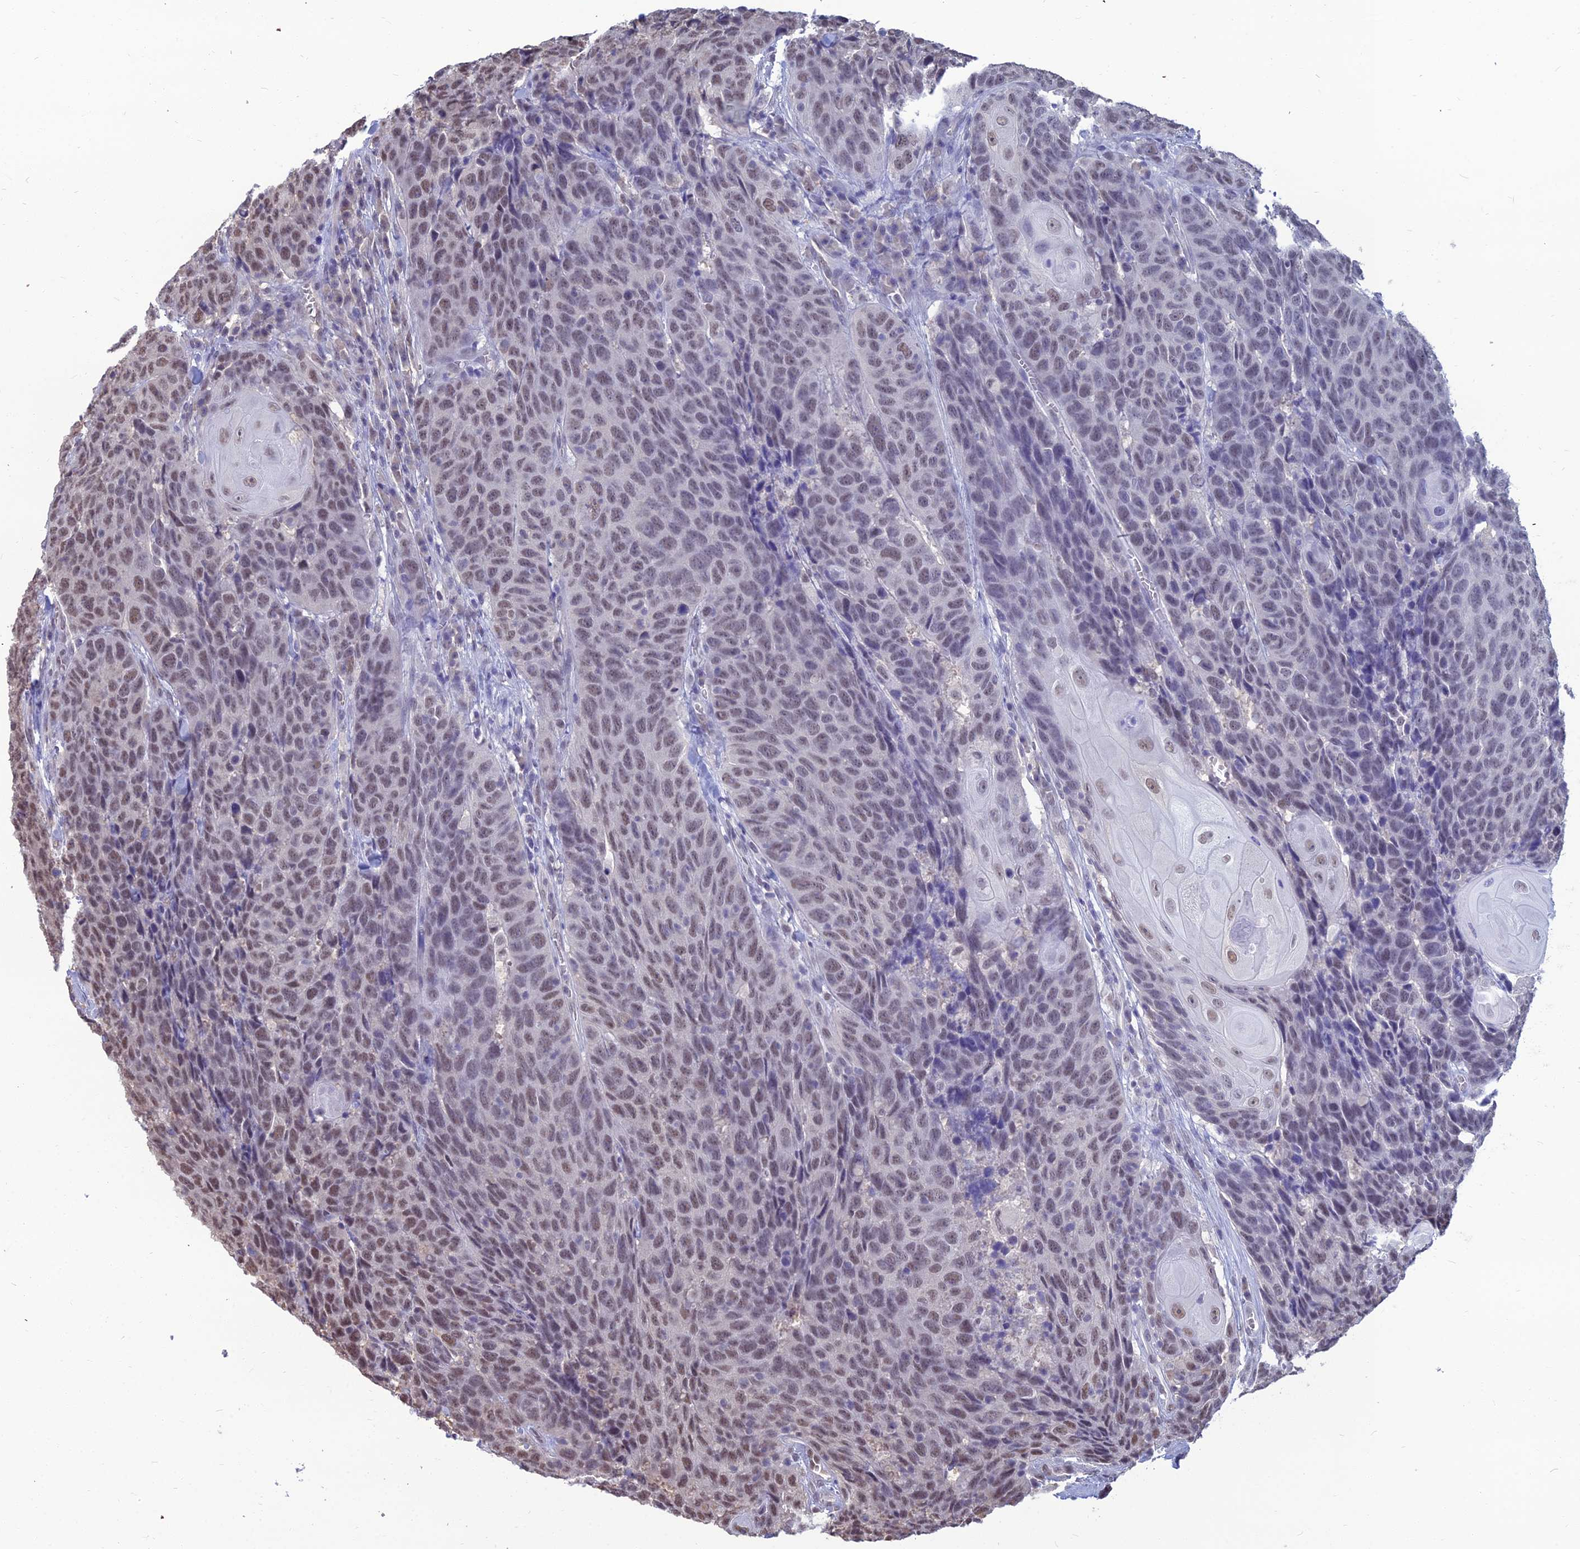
{"staining": {"intensity": "weak", "quantity": "25%-75%", "location": "nuclear"}, "tissue": "head and neck cancer", "cell_type": "Tumor cells", "image_type": "cancer", "snomed": [{"axis": "morphology", "description": "Squamous cell carcinoma, NOS"}, {"axis": "topography", "description": "Head-Neck"}], "caption": "A photomicrograph of head and neck squamous cell carcinoma stained for a protein reveals weak nuclear brown staining in tumor cells. (IHC, brightfield microscopy, high magnification).", "gene": "SRSF7", "patient": {"sex": "male", "age": 66}}